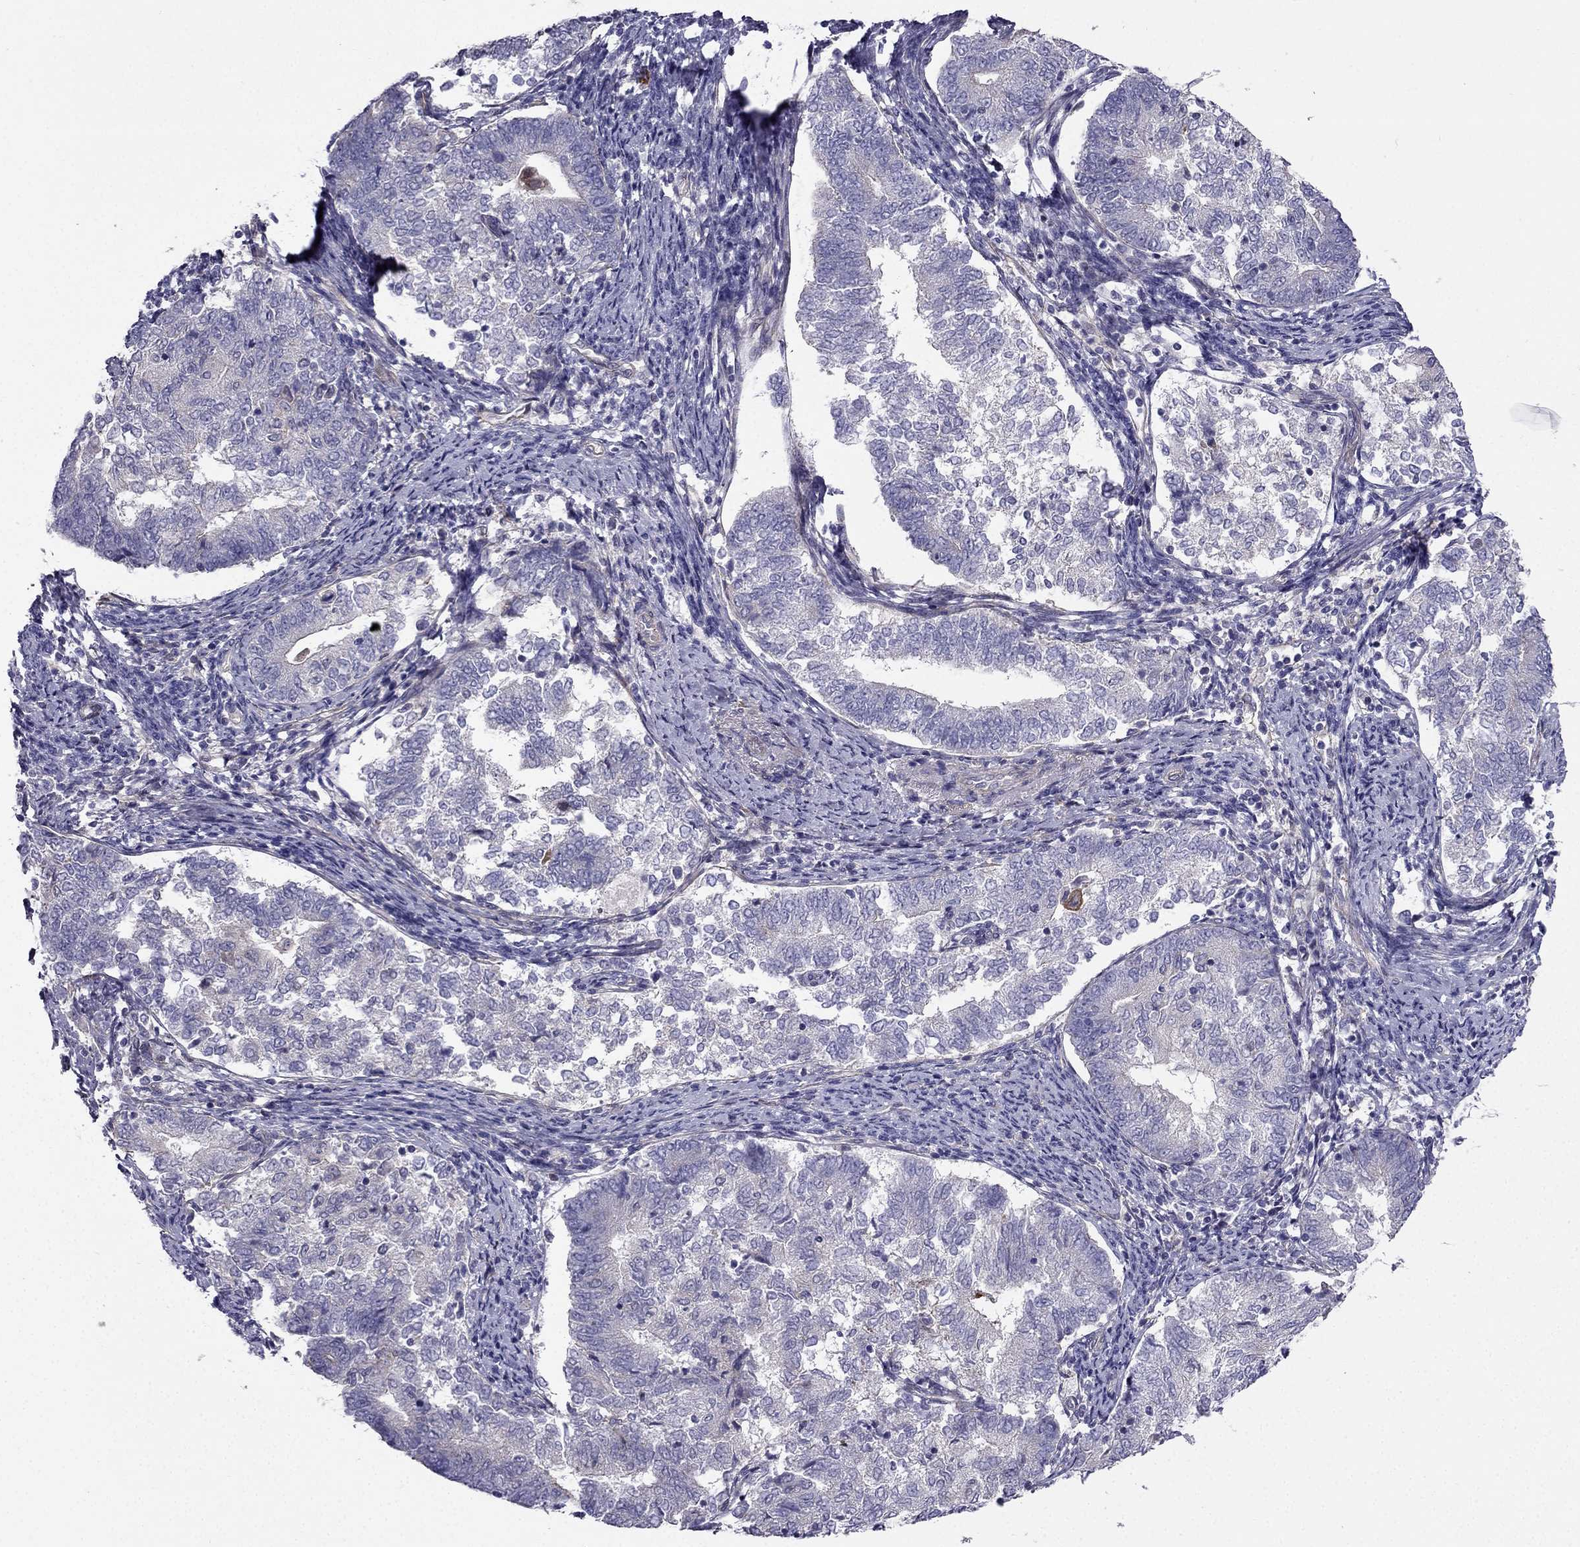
{"staining": {"intensity": "negative", "quantity": "none", "location": "none"}, "tissue": "endometrial cancer", "cell_type": "Tumor cells", "image_type": "cancer", "snomed": [{"axis": "morphology", "description": "Adenocarcinoma, NOS"}, {"axis": "topography", "description": "Endometrium"}], "caption": "Protein analysis of endometrial adenocarcinoma shows no significant positivity in tumor cells. Nuclei are stained in blue.", "gene": "ENOX1", "patient": {"sex": "female", "age": 65}}